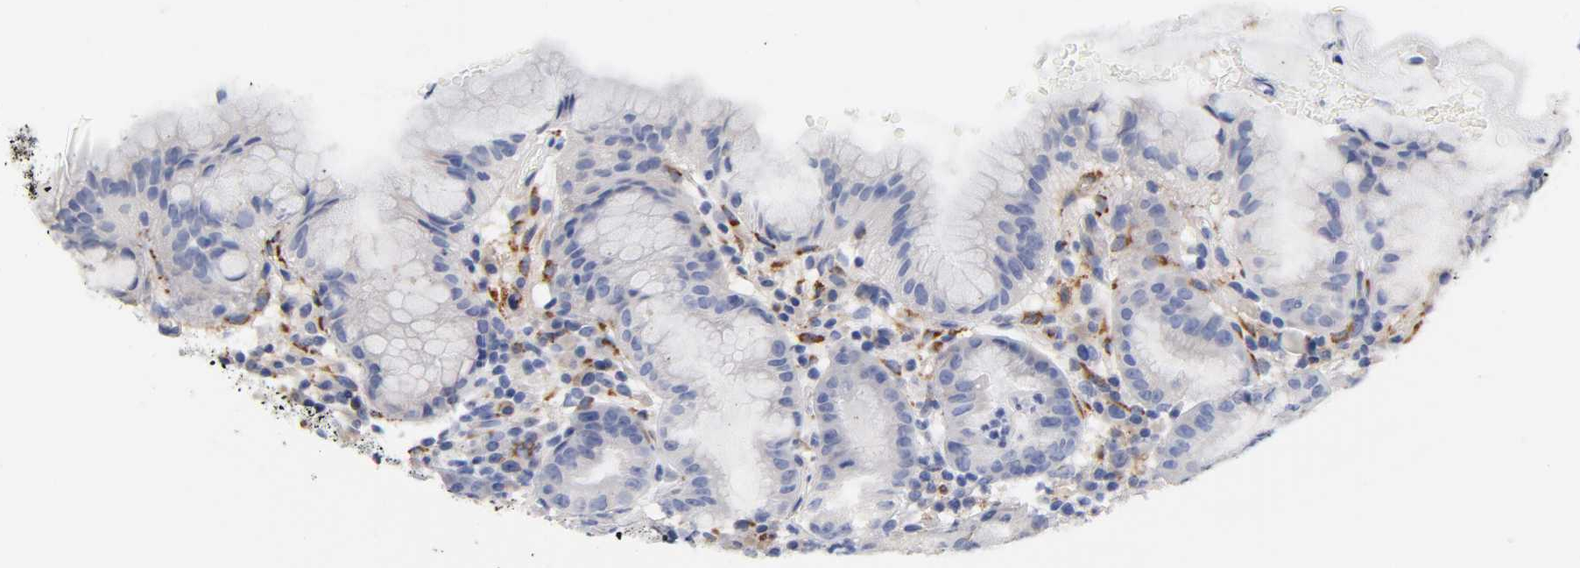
{"staining": {"intensity": "negative", "quantity": "none", "location": "none"}, "tissue": "stomach", "cell_type": "Glandular cells", "image_type": "normal", "snomed": [{"axis": "morphology", "description": "Normal tissue, NOS"}, {"axis": "topography", "description": "Stomach"}, {"axis": "topography", "description": "Stomach, lower"}], "caption": "High power microscopy photomicrograph of an immunohistochemistry (IHC) micrograph of unremarkable stomach, revealing no significant expression in glandular cells.", "gene": "LAMB1", "patient": {"sex": "female", "age": 75}}